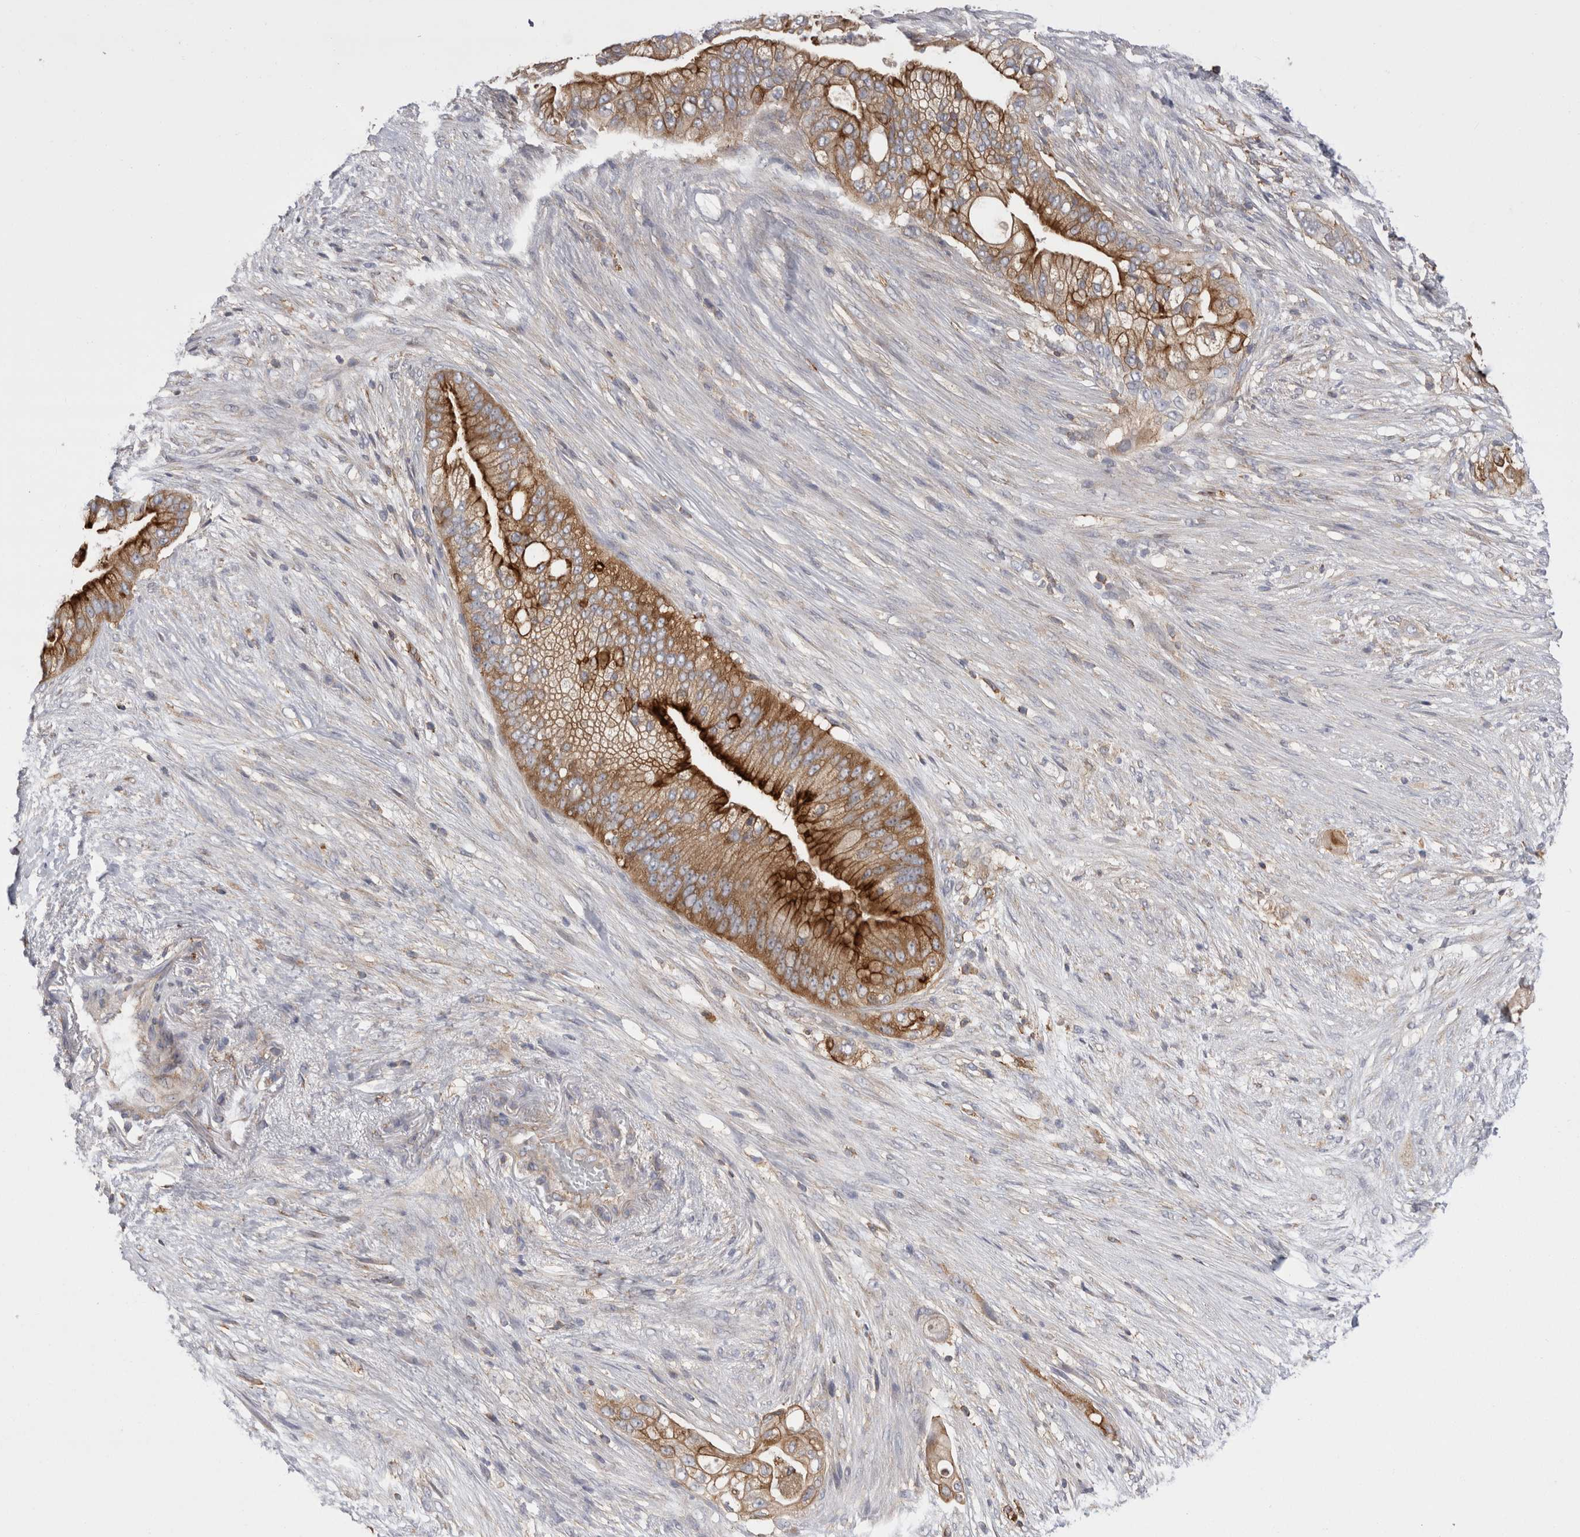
{"staining": {"intensity": "strong", "quantity": ">75%", "location": "cytoplasmic/membranous"}, "tissue": "pancreatic cancer", "cell_type": "Tumor cells", "image_type": "cancer", "snomed": [{"axis": "morphology", "description": "Adenocarcinoma, NOS"}, {"axis": "topography", "description": "Pancreas"}], "caption": "Adenocarcinoma (pancreatic) stained for a protein (brown) exhibits strong cytoplasmic/membranous positive expression in approximately >75% of tumor cells.", "gene": "RAB11FIP1", "patient": {"sex": "male", "age": 53}}